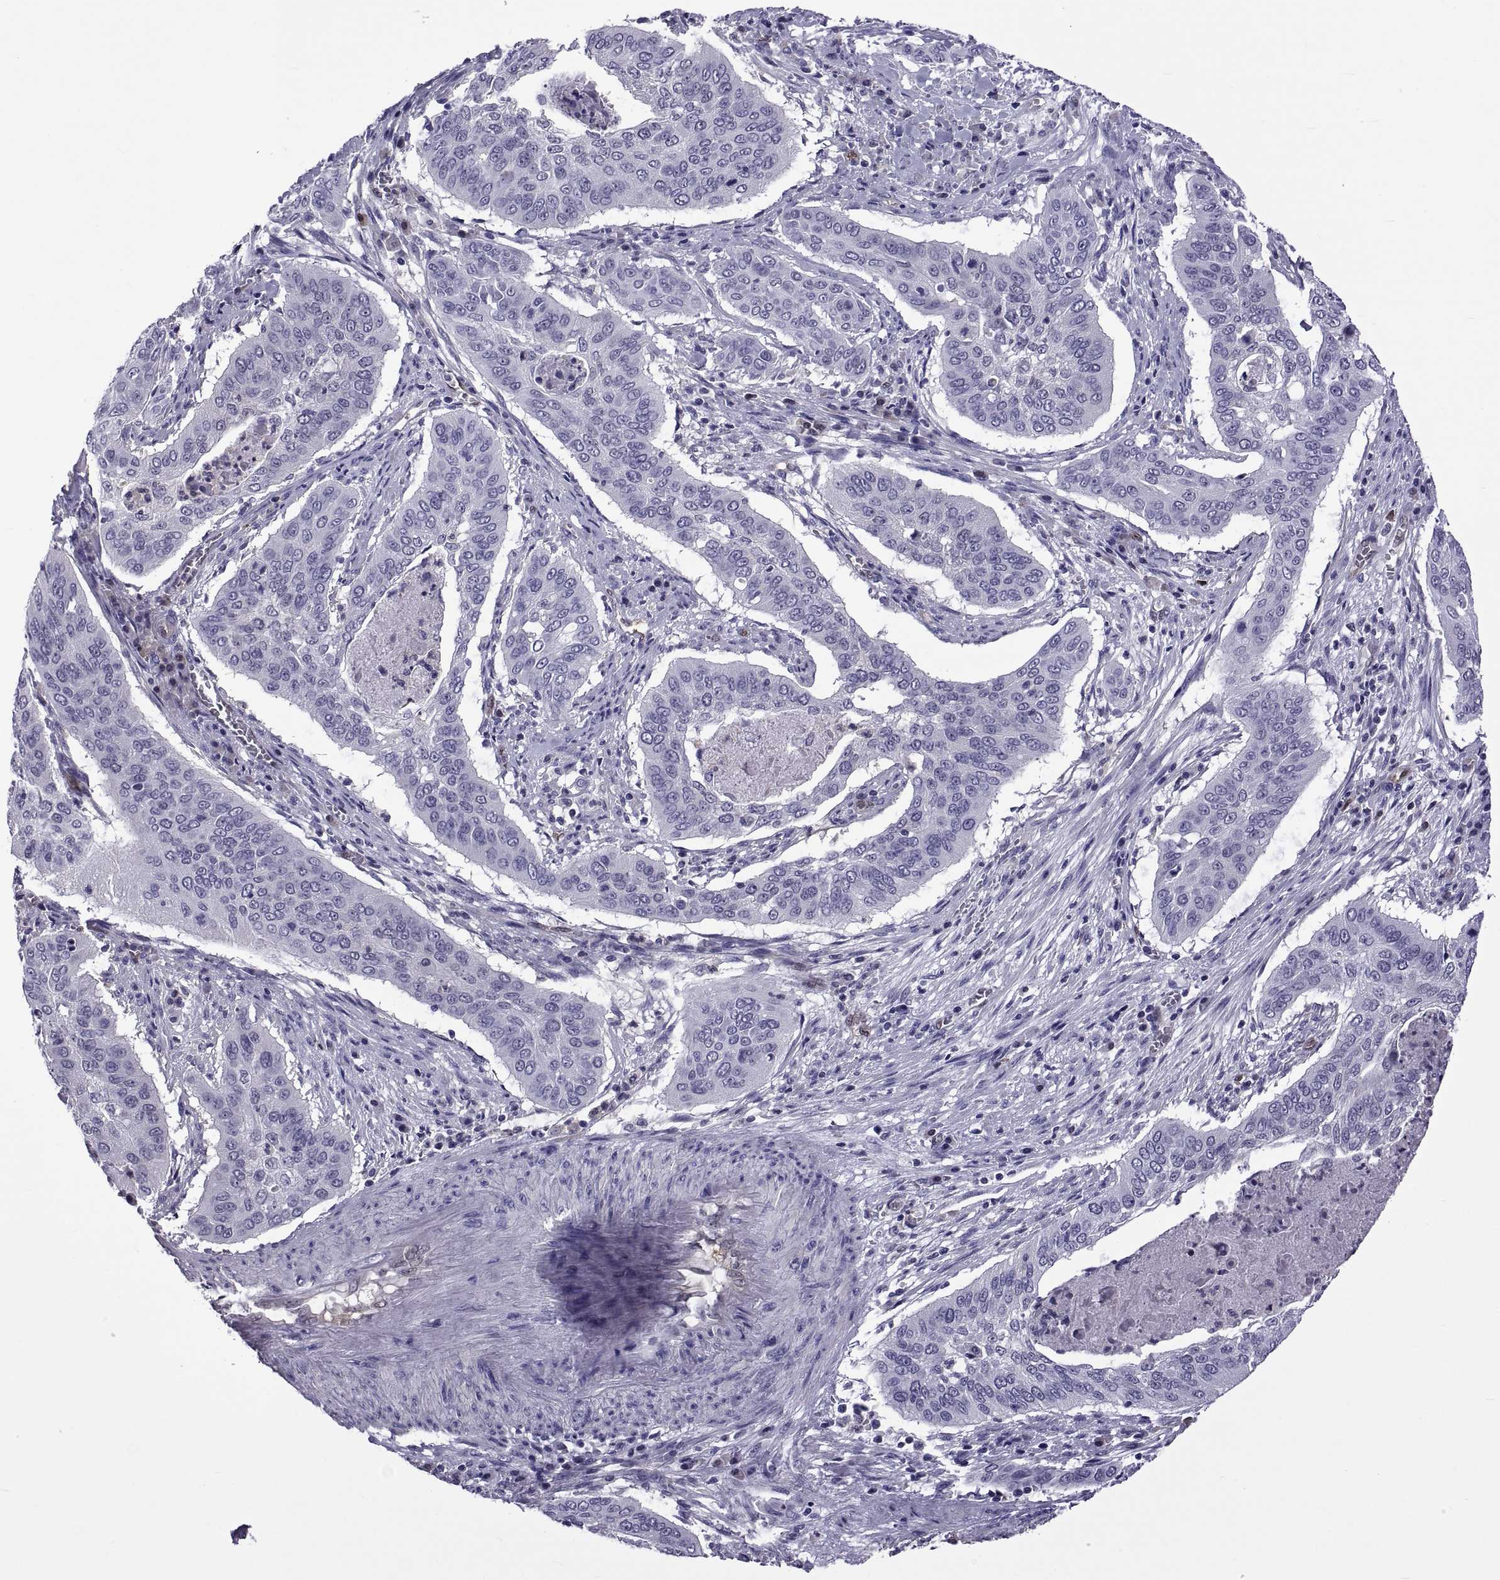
{"staining": {"intensity": "negative", "quantity": "none", "location": "none"}, "tissue": "cervical cancer", "cell_type": "Tumor cells", "image_type": "cancer", "snomed": [{"axis": "morphology", "description": "Squamous cell carcinoma, NOS"}, {"axis": "topography", "description": "Cervix"}], "caption": "A histopathology image of human cervical squamous cell carcinoma is negative for staining in tumor cells.", "gene": "LCN9", "patient": {"sex": "female", "age": 39}}